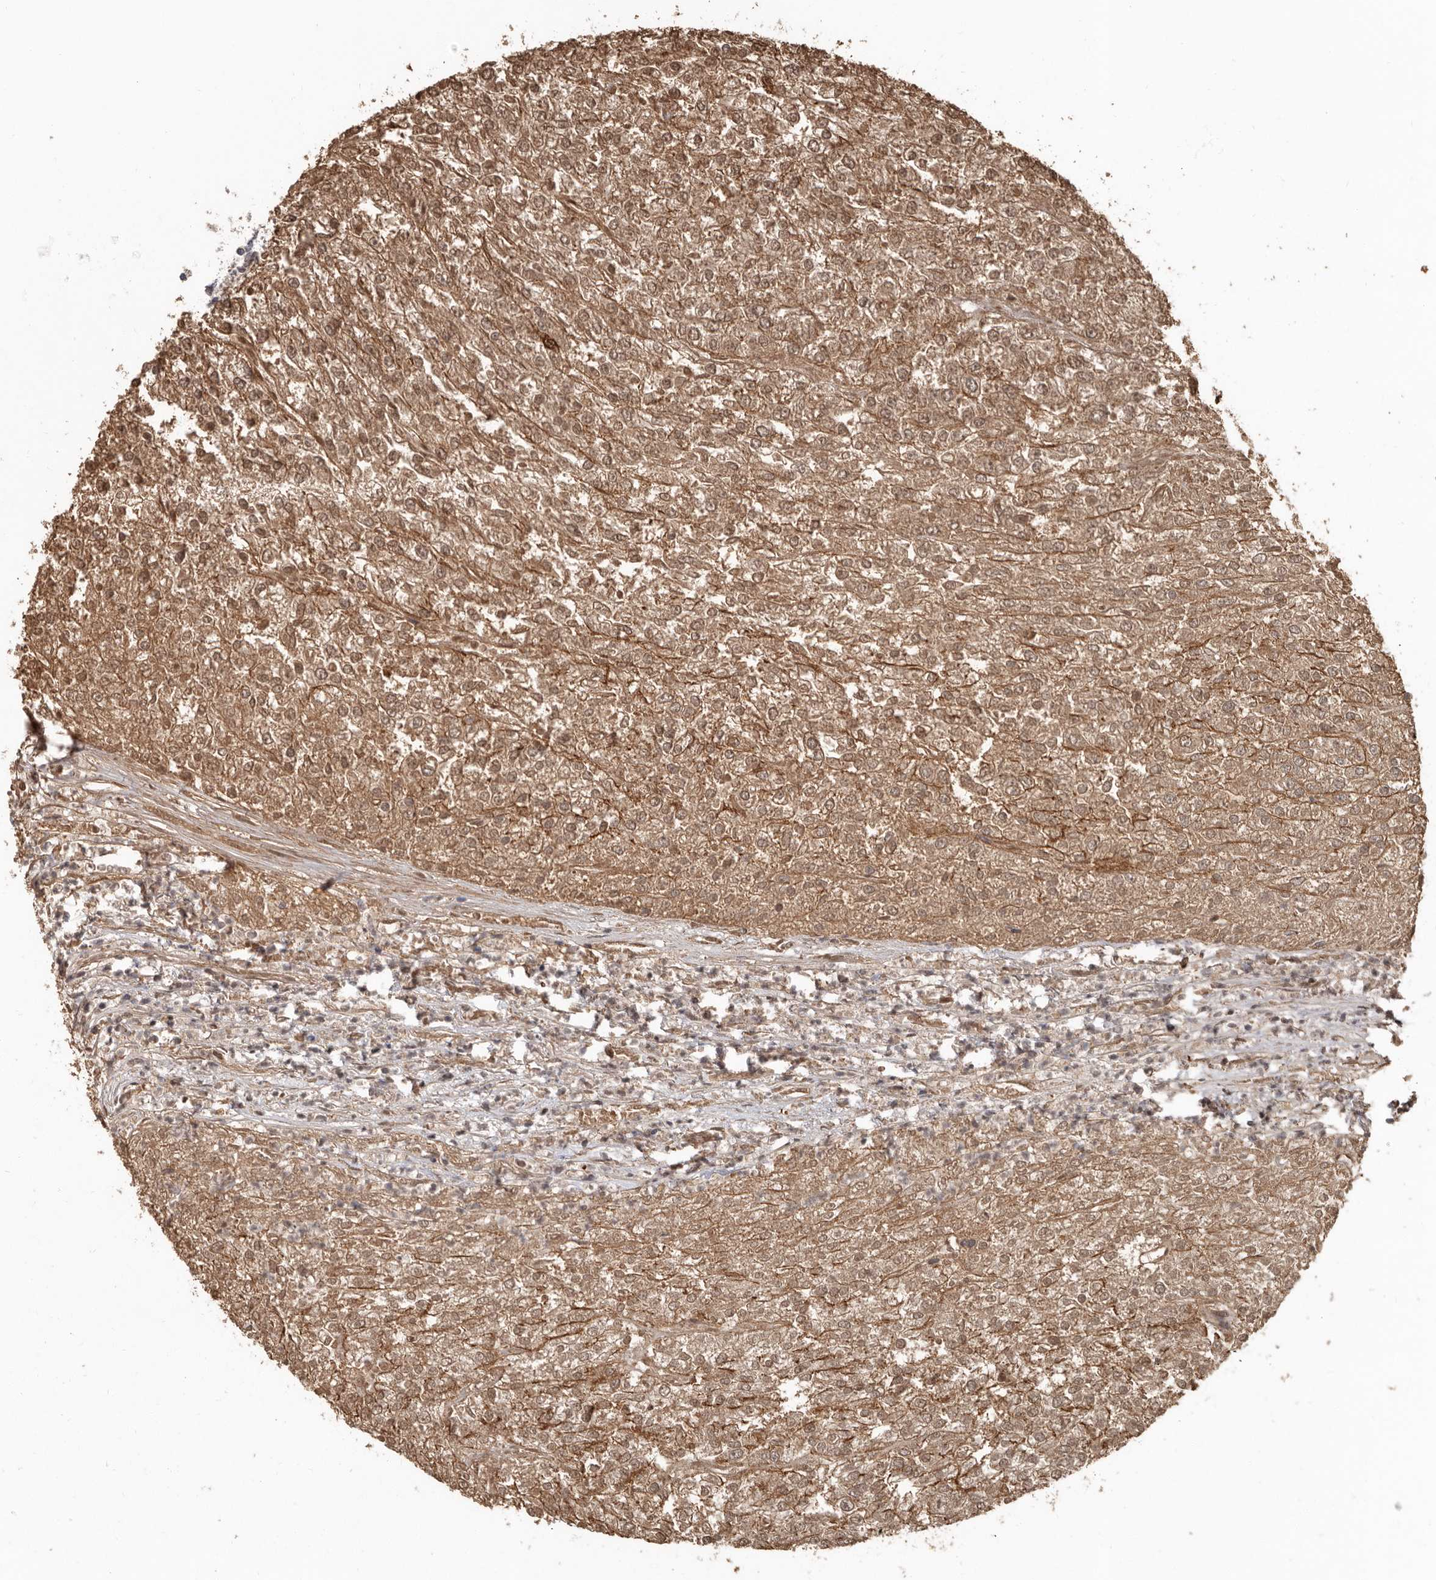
{"staining": {"intensity": "moderate", "quantity": ">75%", "location": "cytoplasmic/membranous,nuclear"}, "tissue": "renal cancer", "cell_type": "Tumor cells", "image_type": "cancer", "snomed": [{"axis": "morphology", "description": "Adenocarcinoma, NOS"}, {"axis": "topography", "description": "Kidney"}], "caption": "High-magnification brightfield microscopy of renal cancer (adenocarcinoma) stained with DAB (brown) and counterstained with hematoxylin (blue). tumor cells exhibit moderate cytoplasmic/membranous and nuclear positivity is appreciated in approximately>75% of cells. (IHC, brightfield microscopy, high magnification).", "gene": "LRGUK", "patient": {"sex": "female", "age": 54}}